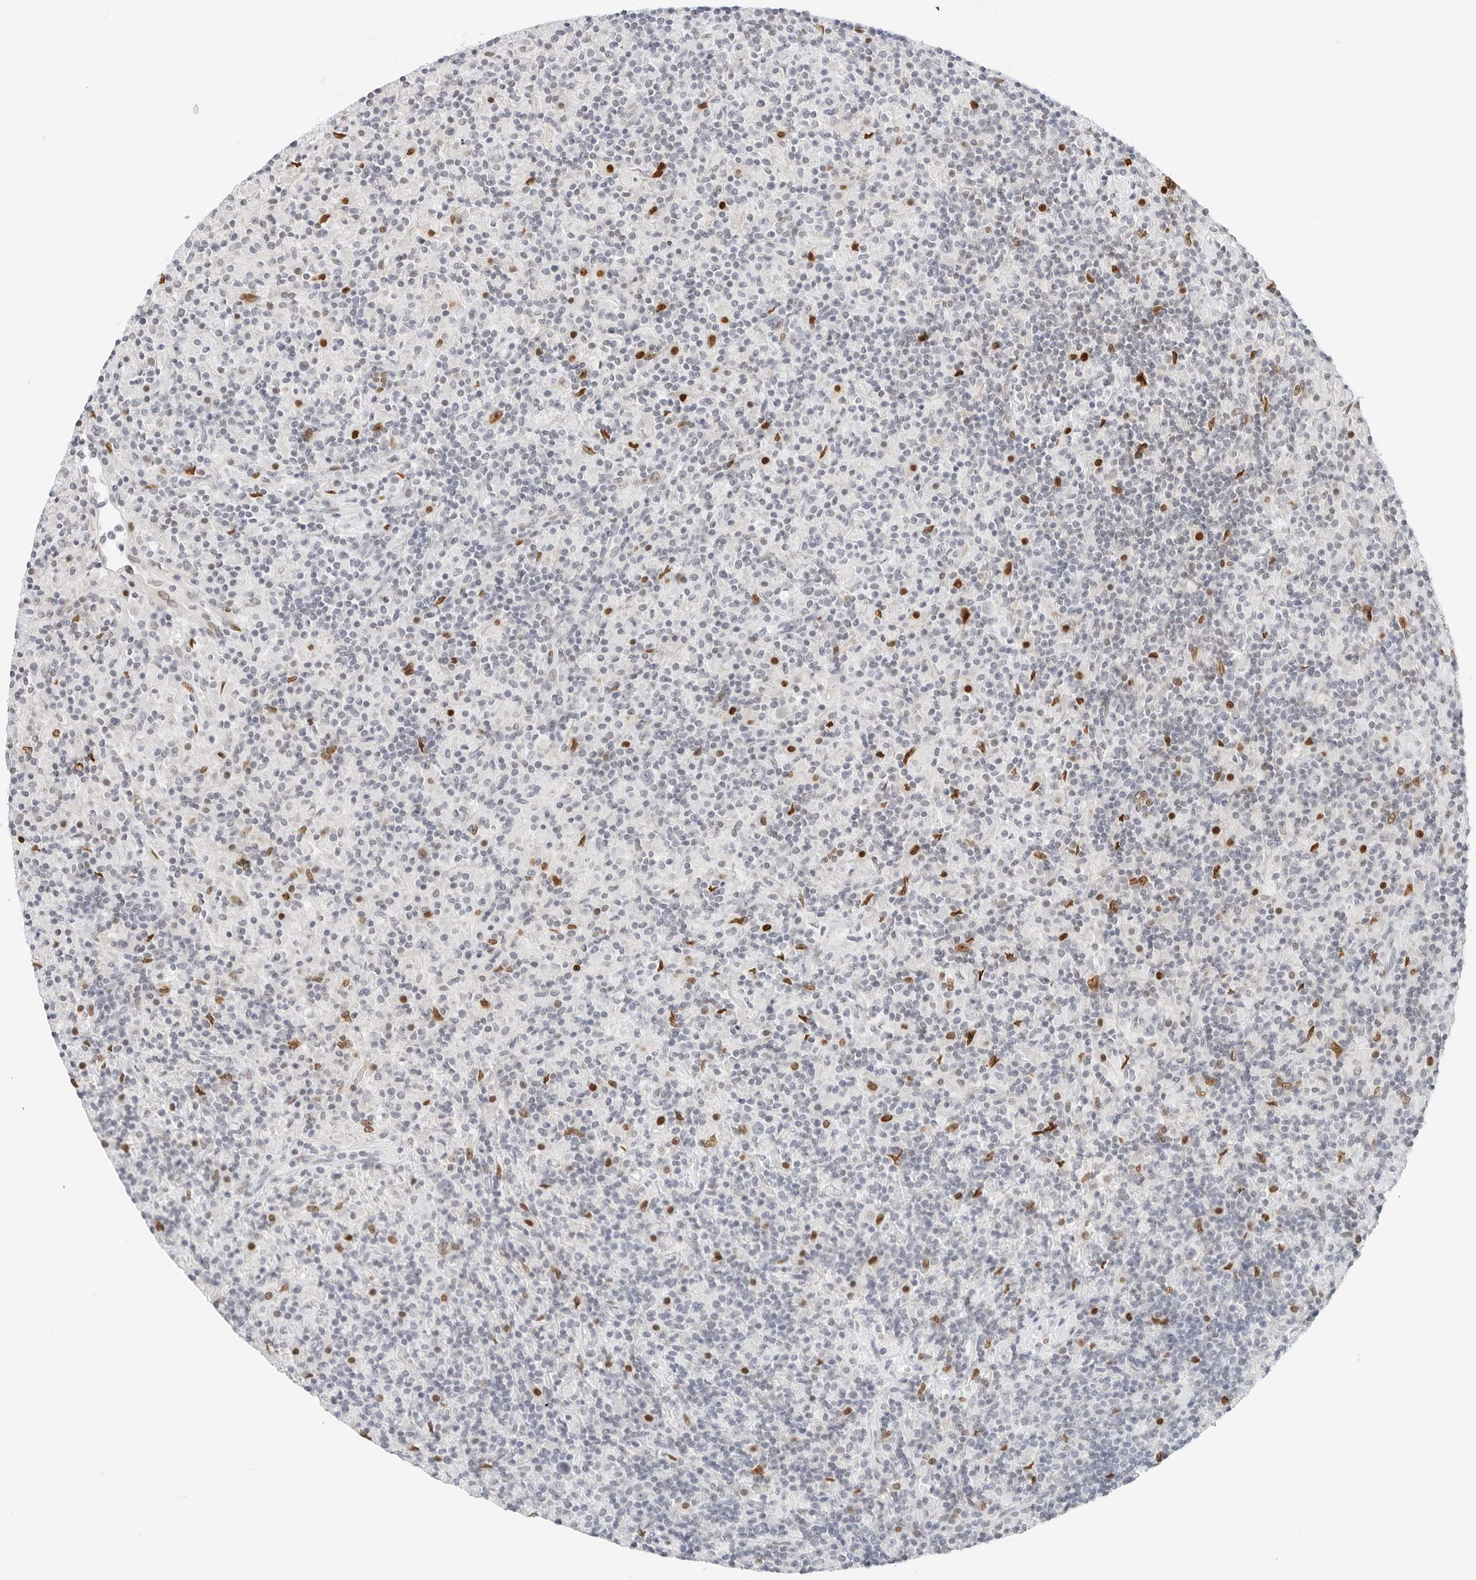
{"staining": {"intensity": "negative", "quantity": "none", "location": "none"}, "tissue": "lymphoma", "cell_type": "Tumor cells", "image_type": "cancer", "snomed": [{"axis": "morphology", "description": "Hodgkin's disease, NOS"}, {"axis": "topography", "description": "Lymph node"}], "caption": "Lymphoma stained for a protein using IHC reveals no staining tumor cells.", "gene": "SPIDR", "patient": {"sex": "male", "age": 70}}